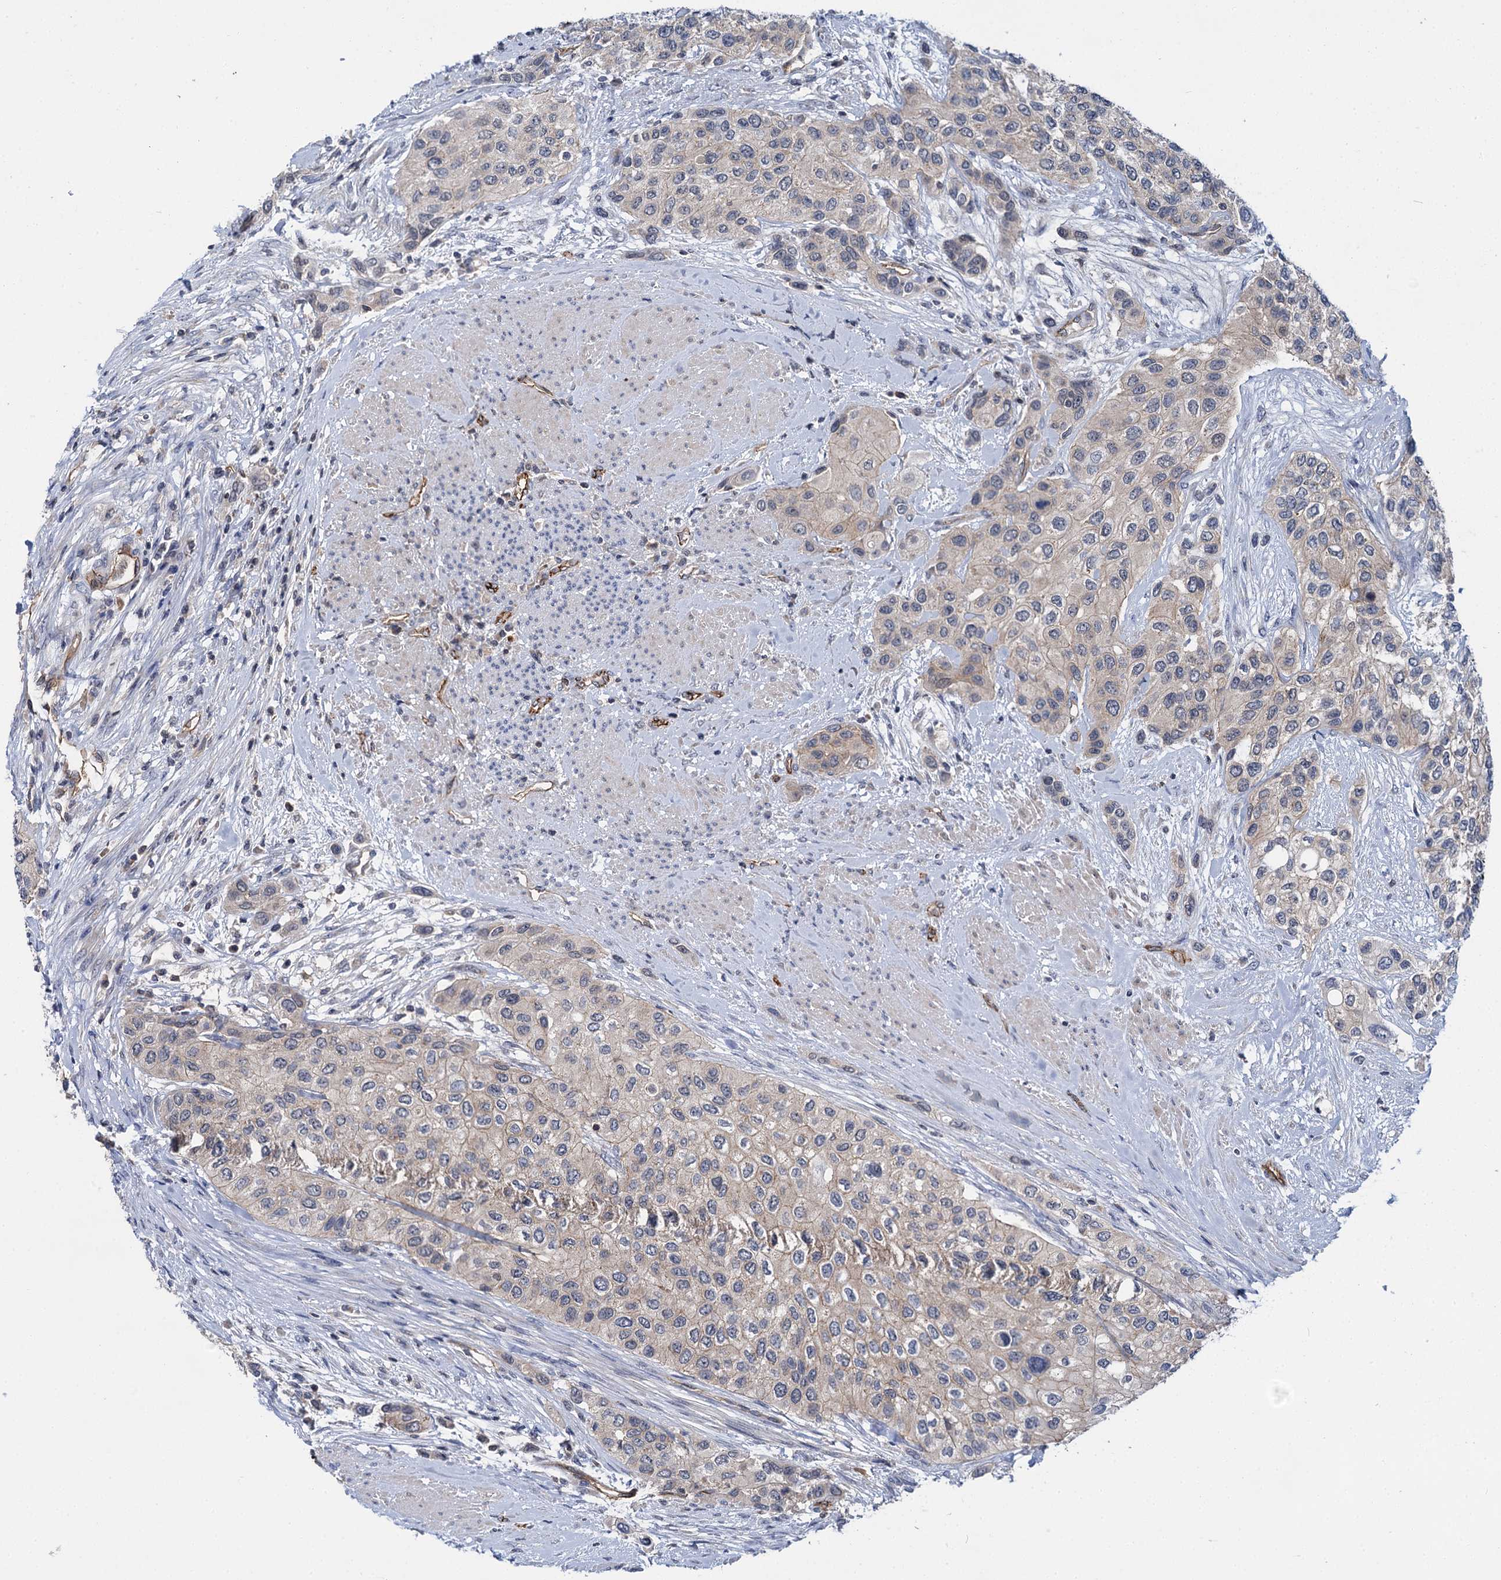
{"staining": {"intensity": "negative", "quantity": "none", "location": "none"}, "tissue": "urothelial cancer", "cell_type": "Tumor cells", "image_type": "cancer", "snomed": [{"axis": "morphology", "description": "Normal tissue, NOS"}, {"axis": "morphology", "description": "Urothelial carcinoma, High grade"}, {"axis": "topography", "description": "Vascular tissue"}, {"axis": "topography", "description": "Urinary bladder"}], "caption": "High magnification brightfield microscopy of urothelial cancer stained with DAB (brown) and counterstained with hematoxylin (blue): tumor cells show no significant staining. (DAB (3,3'-diaminobenzidine) immunohistochemistry visualized using brightfield microscopy, high magnification).", "gene": "ABLIM1", "patient": {"sex": "female", "age": 56}}